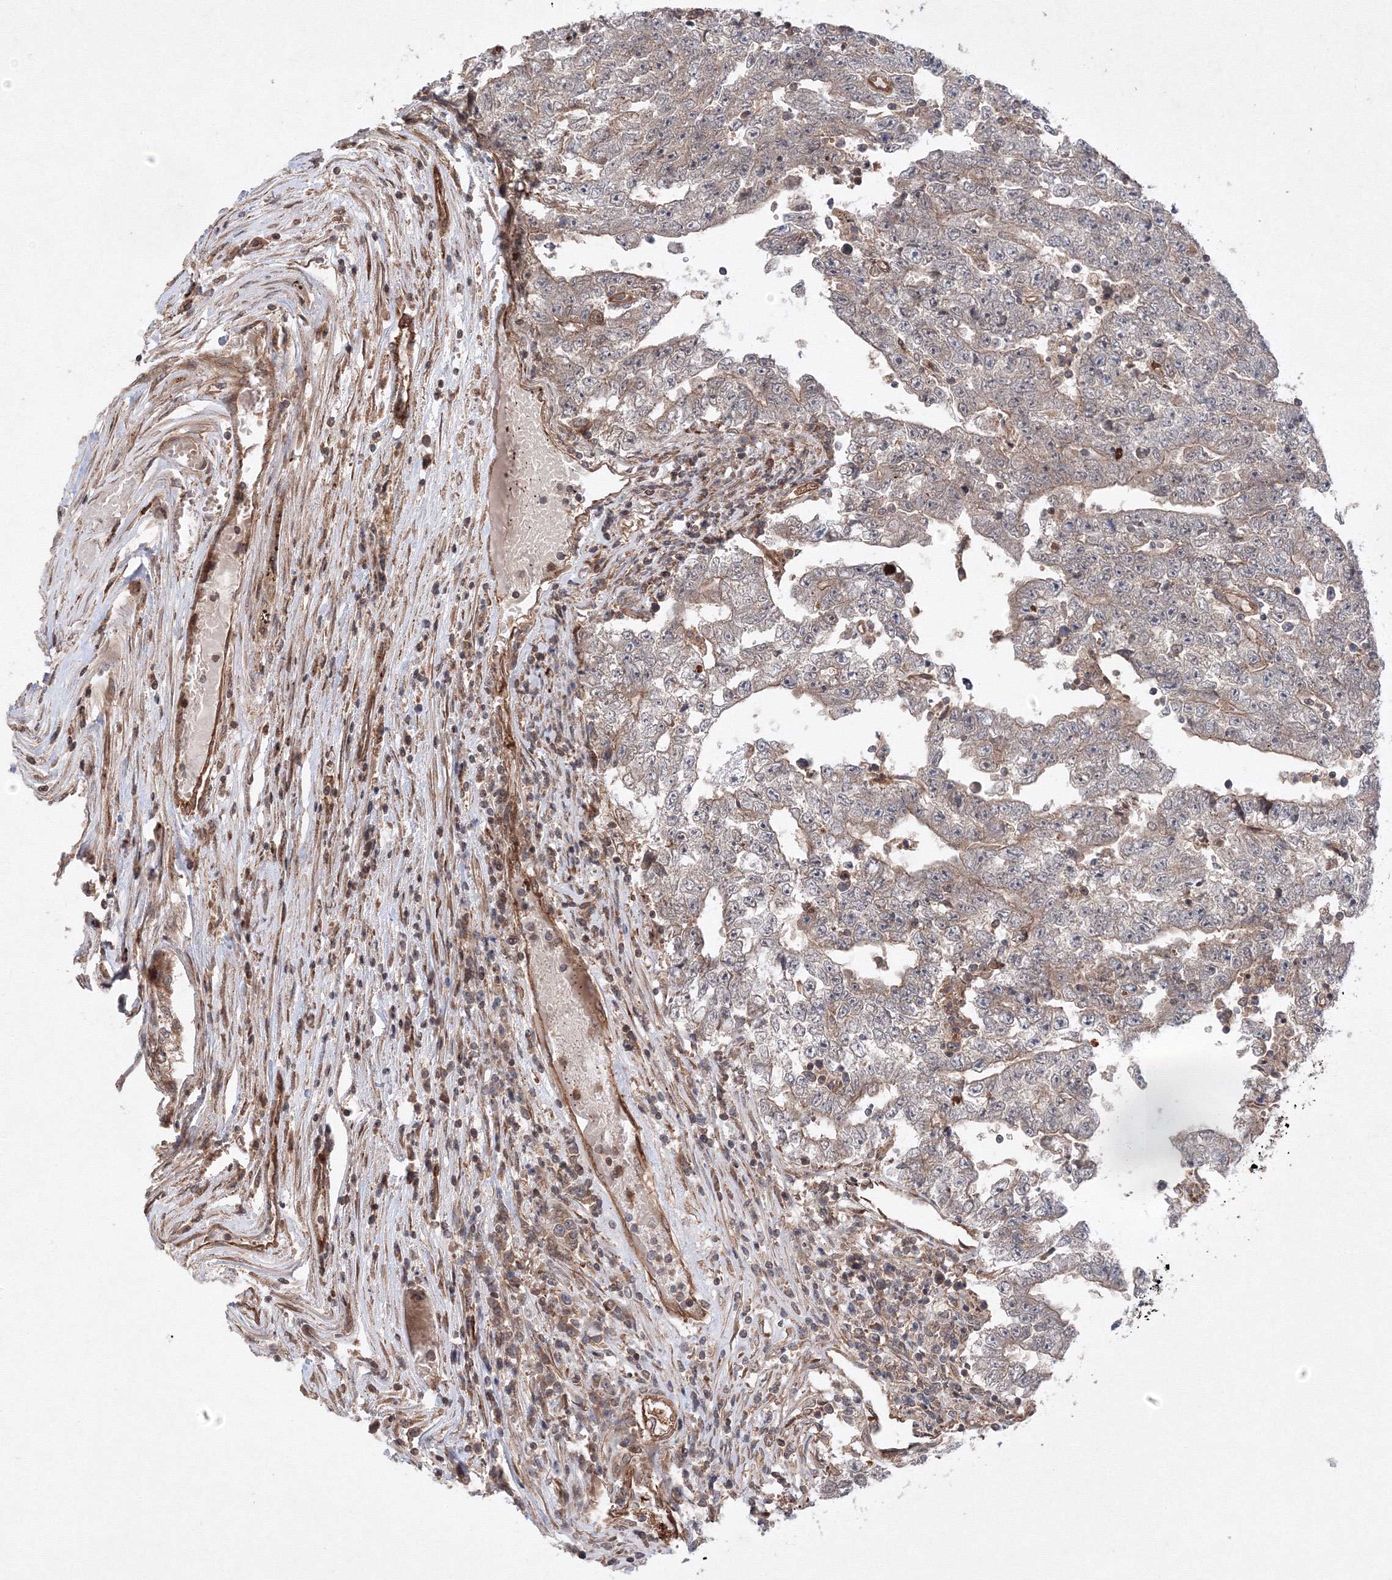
{"staining": {"intensity": "weak", "quantity": "25%-75%", "location": "cytoplasmic/membranous"}, "tissue": "testis cancer", "cell_type": "Tumor cells", "image_type": "cancer", "snomed": [{"axis": "morphology", "description": "Carcinoma, Embryonal, NOS"}, {"axis": "topography", "description": "Testis"}], "caption": "A brown stain highlights weak cytoplasmic/membranous expression of a protein in testis cancer (embryonal carcinoma) tumor cells. Nuclei are stained in blue.", "gene": "DCTD", "patient": {"sex": "male", "age": 25}}